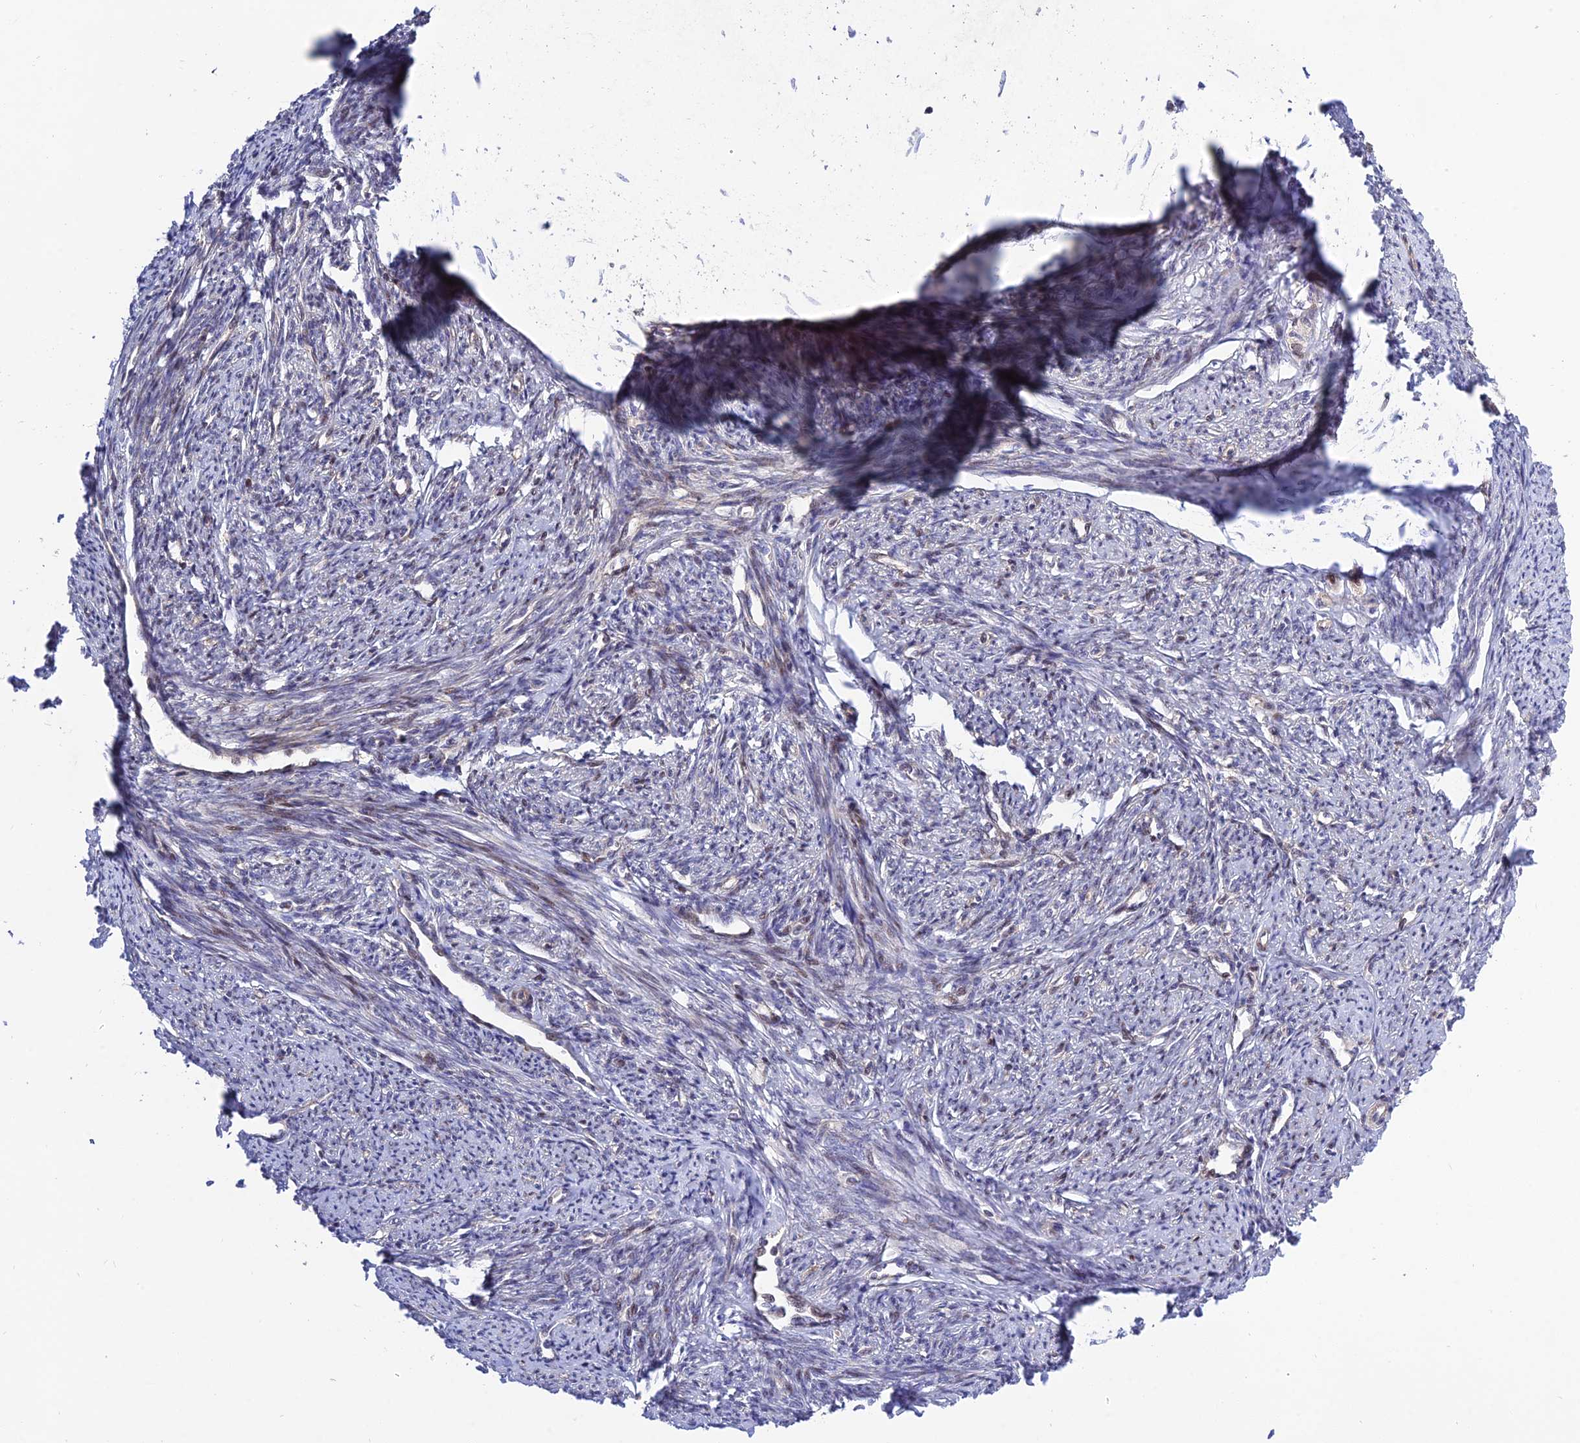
{"staining": {"intensity": "moderate", "quantity": "25%-75%", "location": "cytoplasmic/membranous"}, "tissue": "smooth muscle", "cell_type": "Smooth muscle cells", "image_type": "normal", "snomed": [{"axis": "morphology", "description": "Normal tissue, NOS"}, {"axis": "topography", "description": "Smooth muscle"}, {"axis": "topography", "description": "Uterus"}], "caption": "Immunohistochemistry (IHC) micrograph of unremarkable smooth muscle: smooth muscle stained using IHC shows medium levels of moderate protein expression localized specifically in the cytoplasmic/membranous of smooth muscle cells, appearing as a cytoplasmic/membranous brown color.", "gene": "PLEKHG2", "patient": {"sex": "female", "age": 59}}